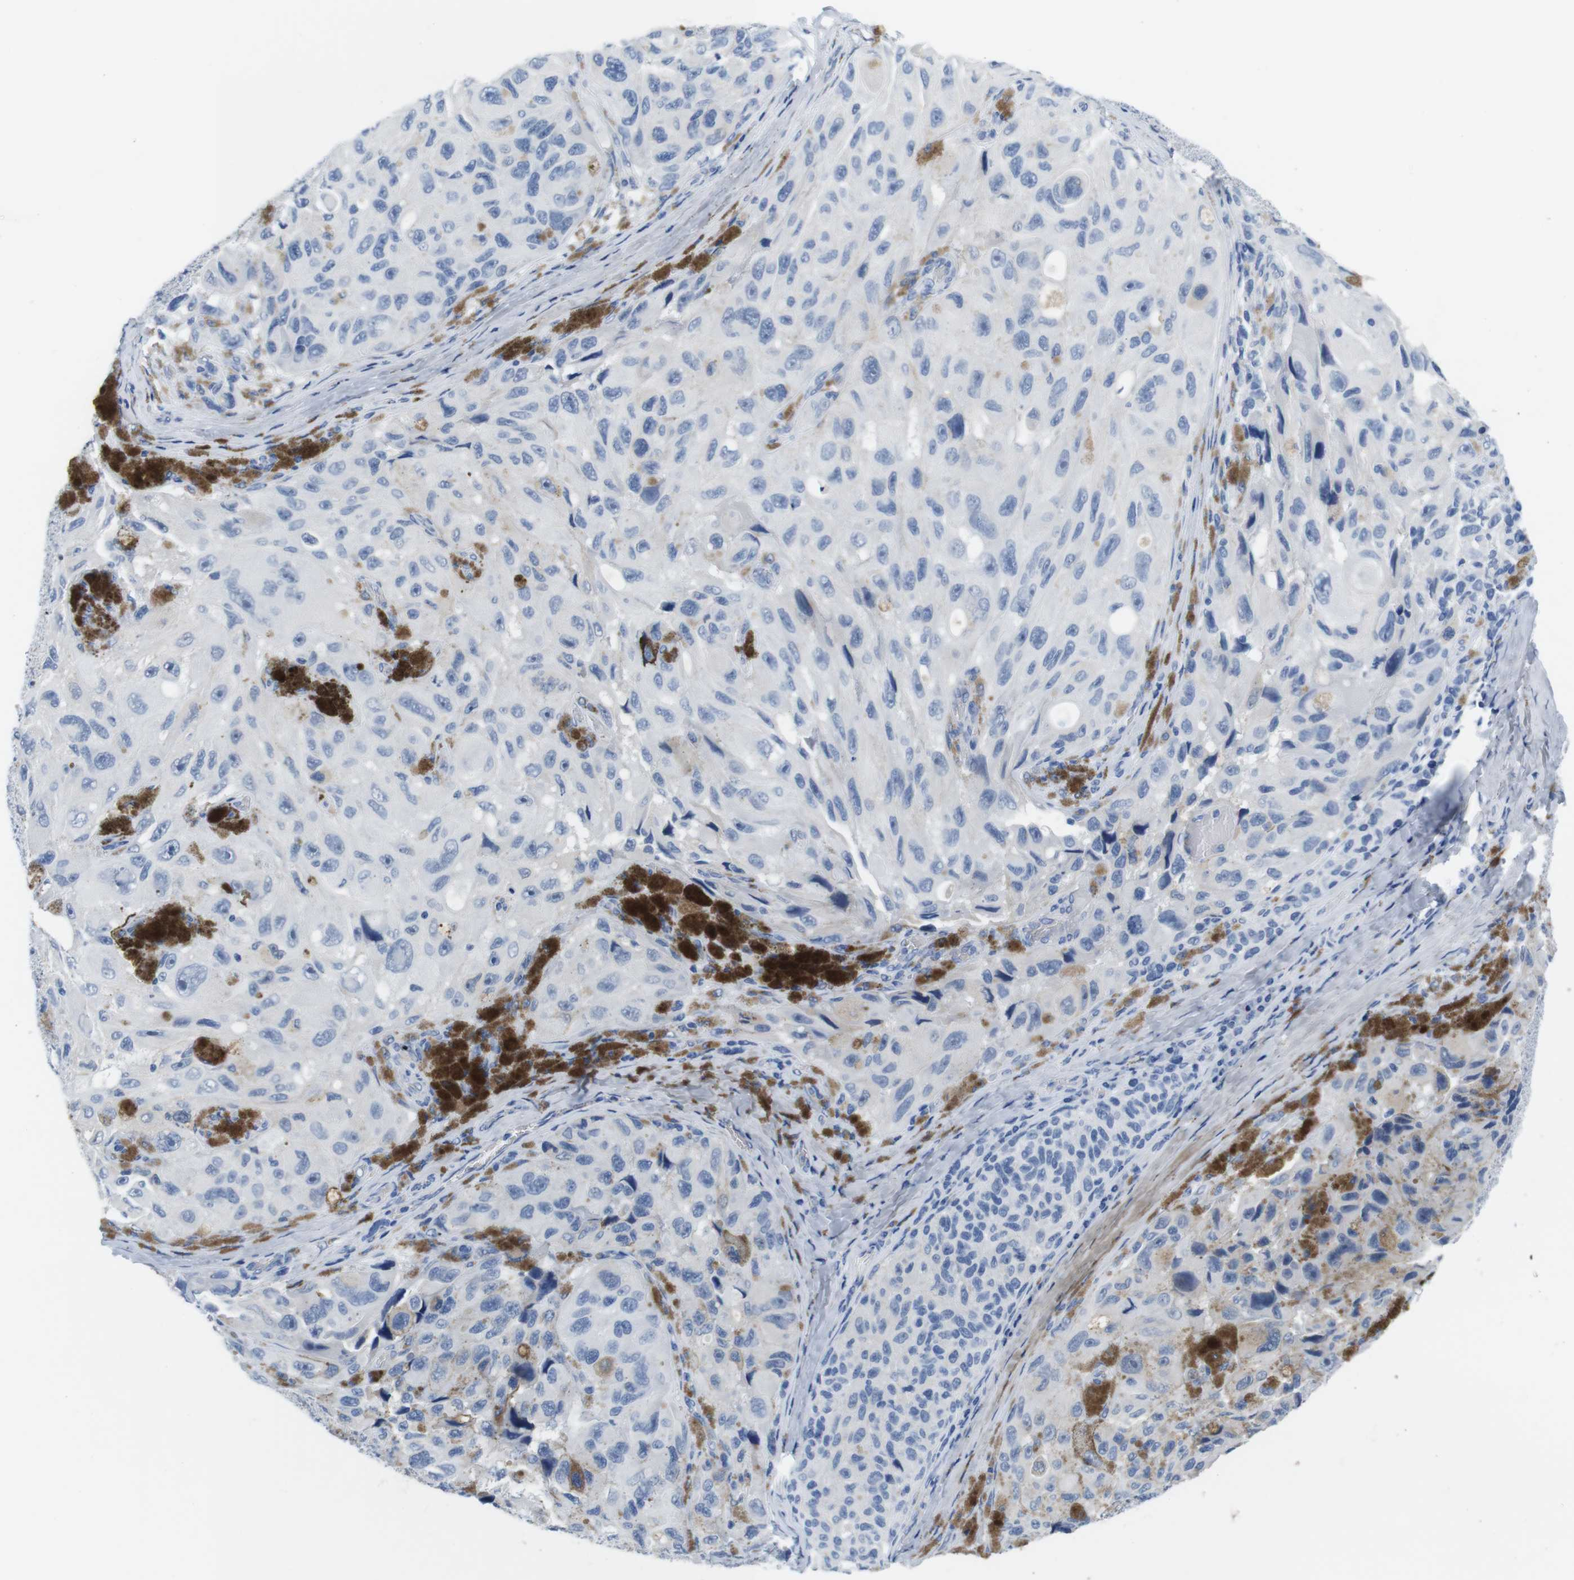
{"staining": {"intensity": "negative", "quantity": "none", "location": "none"}, "tissue": "melanoma", "cell_type": "Tumor cells", "image_type": "cancer", "snomed": [{"axis": "morphology", "description": "Malignant melanoma, NOS"}, {"axis": "topography", "description": "Skin"}], "caption": "A histopathology image of human malignant melanoma is negative for staining in tumor cells.", "gene": "MAP6", "patient": {"sex": "female", "age": 73}}